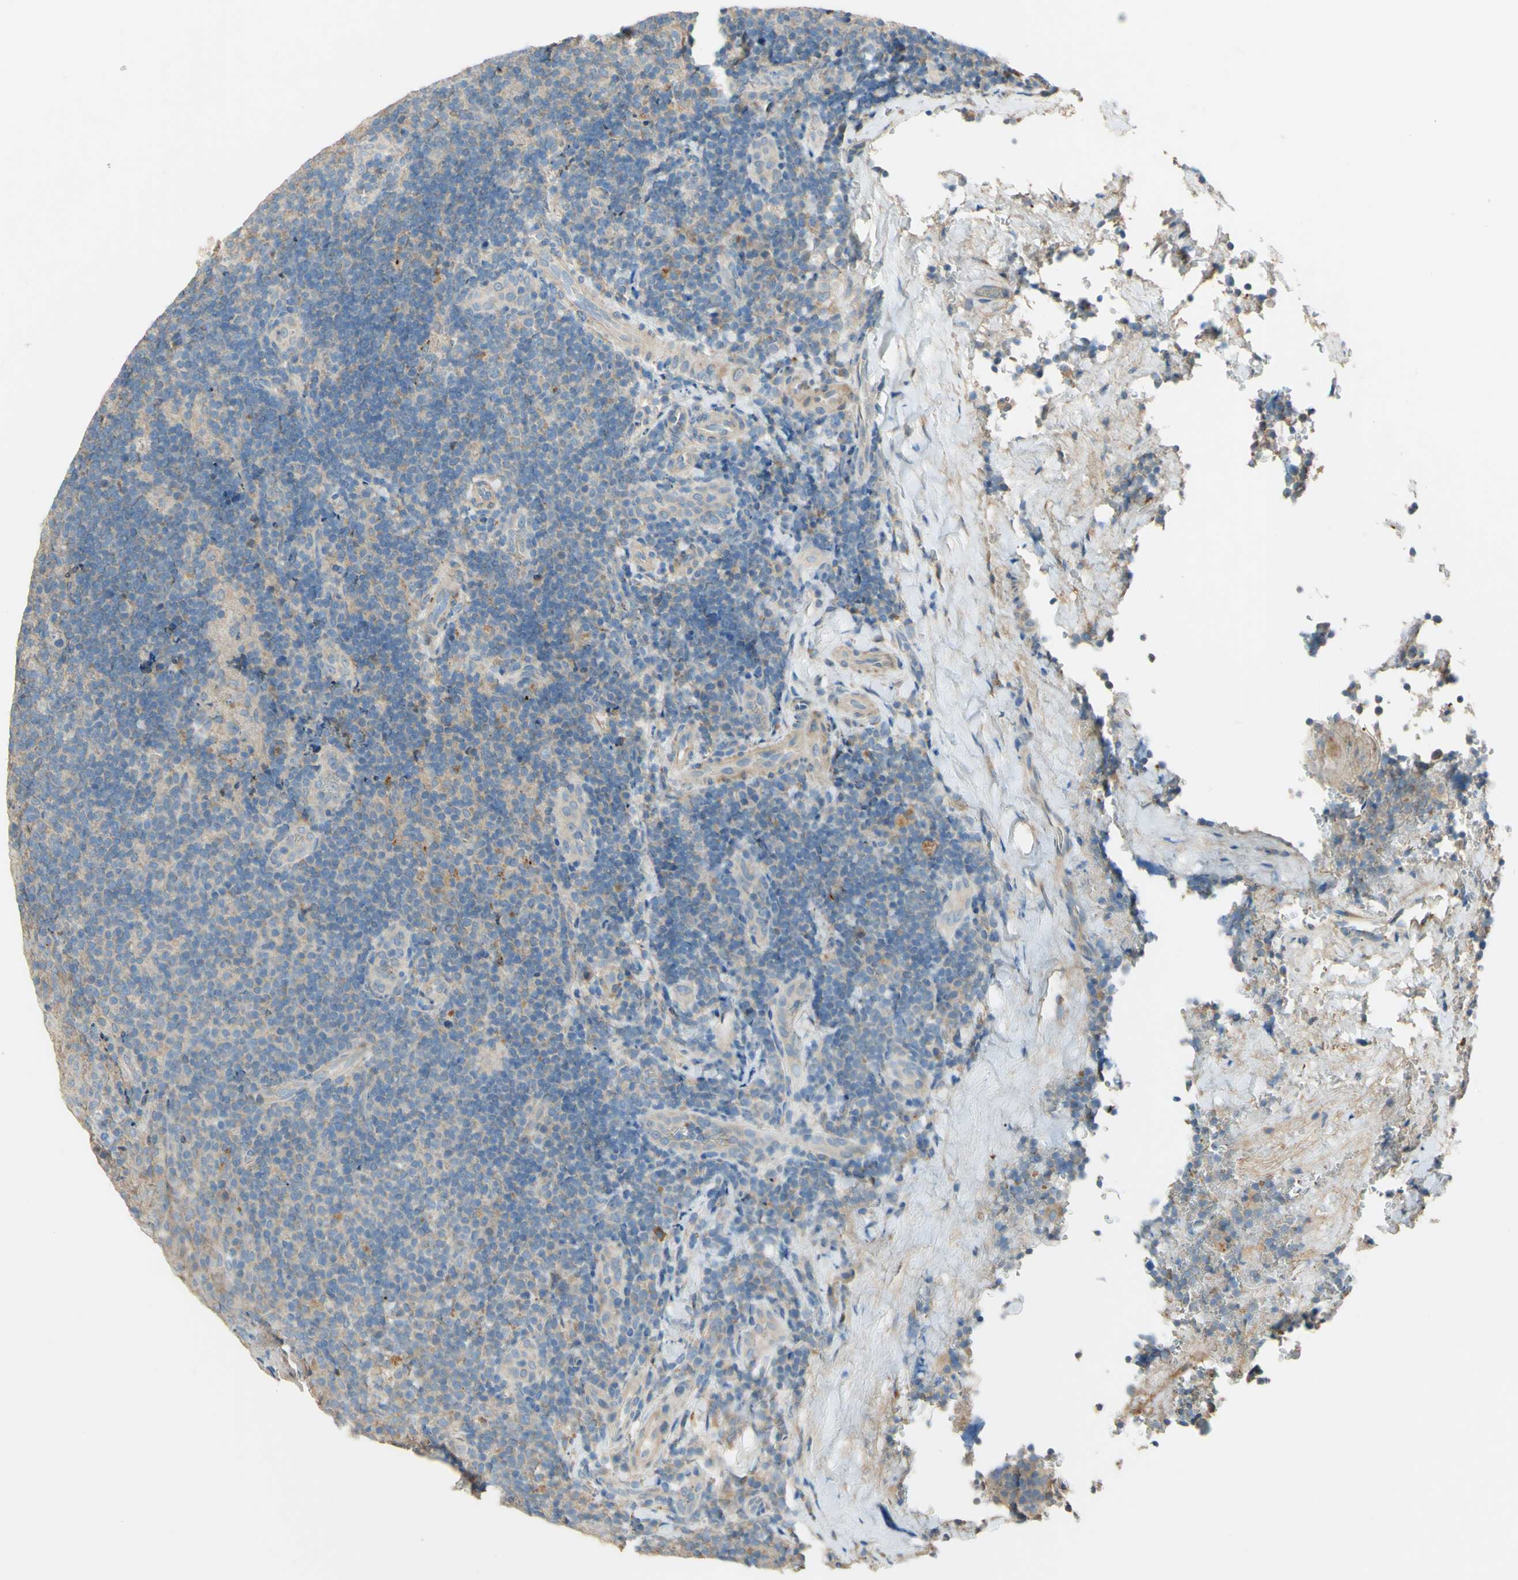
{"staining": {"intensity": "negative", "quantity": "none", "location": "none"}, "tissue": "tonsil", "cell_type": "Germinal center cells", "image_type": "normal", "snomed": [{"axis": "morphology", "description": "Normal tissue, NOS"}, {"axis": "topography", "description": "Tonsil"}], "caption": "This is an immunohistochemistry histopathology image of benign human tonsil. There is no positivity in germinal center cells.", "gene": "DKK3", "patient": {"sex": "male", "age": 17}}